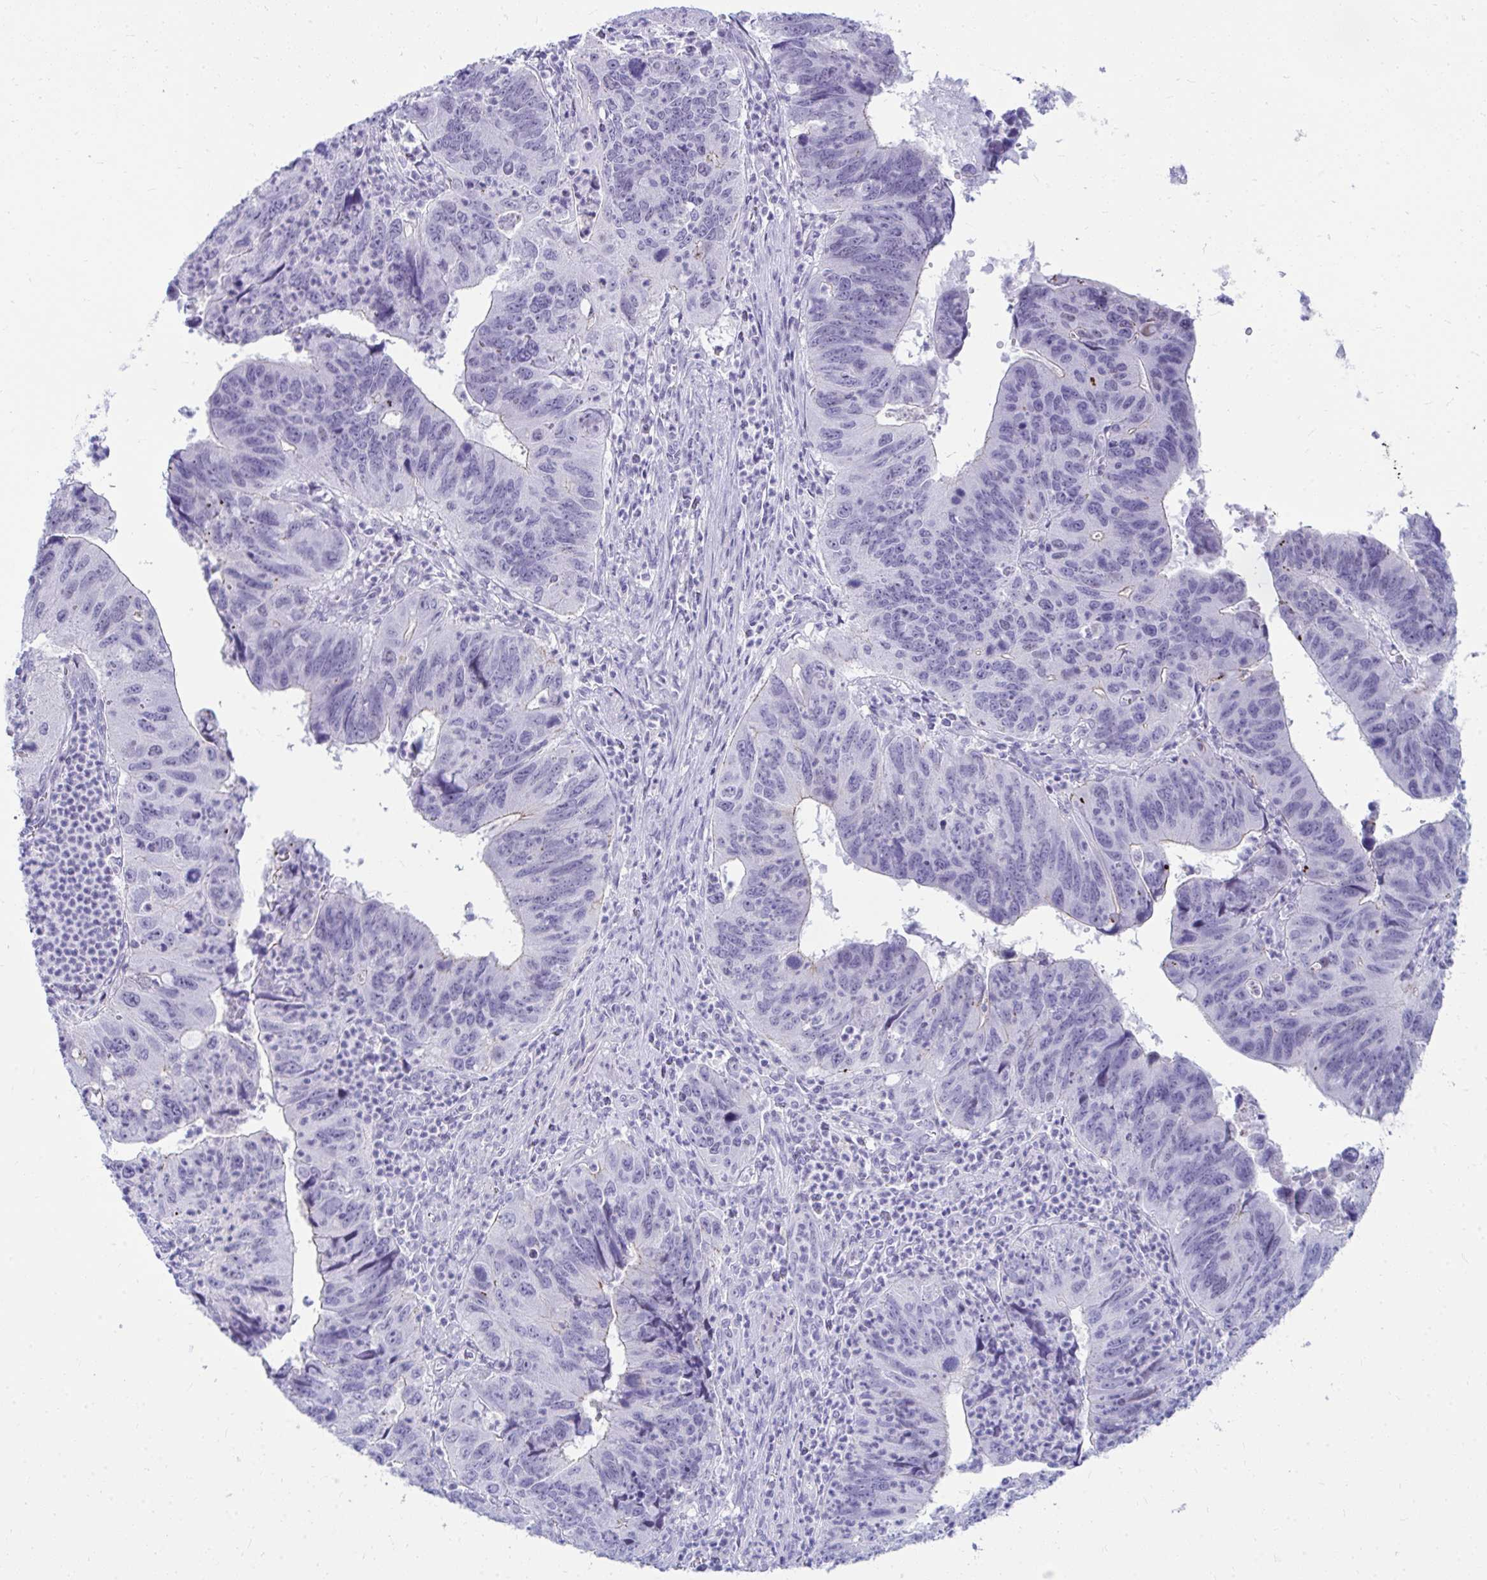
{"staining": {"intensity": "negative", "quantity": "none", "location": "none"}, "tissue": "stomach cancer", "cell_type": "Tumor cells", "image_type": "cancer", "snomed": [{"axis": "morphology", "description": "Adenocarcinoma, NOS"}, {"axis": "topography", "description": "Stomach"}], "caption": "A micrograph of stomach cancer (adenocarcinoma) stained for a protein reveals no brown staining in tumor cells. (DAB IHC with hematoxylin counter stain).", "gene": "OR5F1", "patient": {"sex": "male", "age": 59}}